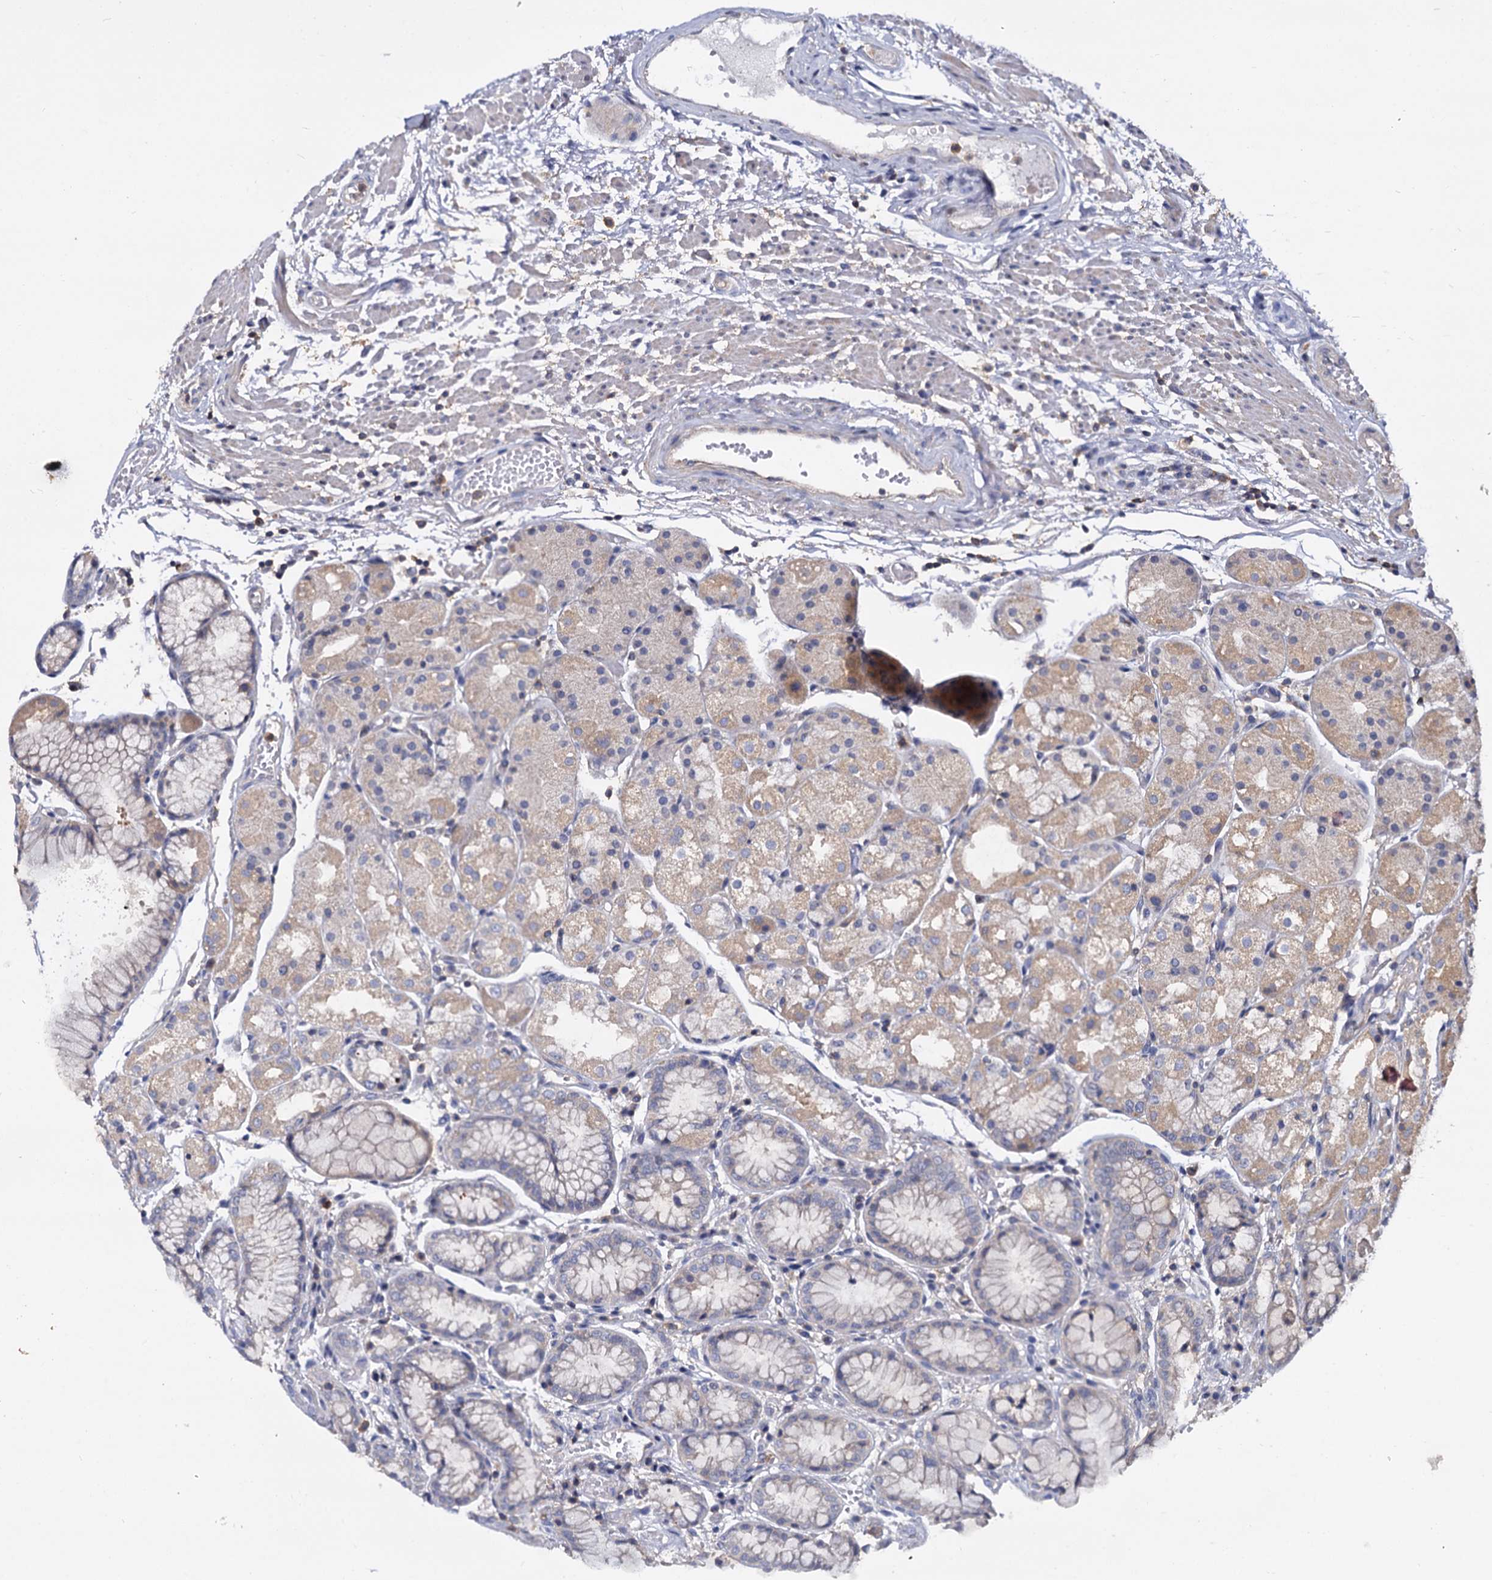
{"staining": {"intensity": "weak", "quantity": "25%-75%", "location": "cytoplasmic/membranous"}, "tissue": "stomach", "cell_type": "Glandular cells", "image_type": "normal", "snomed": [{"axis": "morphology", "description": "Normal tissue, NOS"}, {"axis": "topography", "description": "Stomach, upper"}], "caption": "Human stomach stained with a brown dye demonstrates weak cytoplasmic/membranous positive staining in approximately 25%-75% of glandular cells.", "gene": "ANKRD13A", "patient": {"sex": "male", "age": 72}}